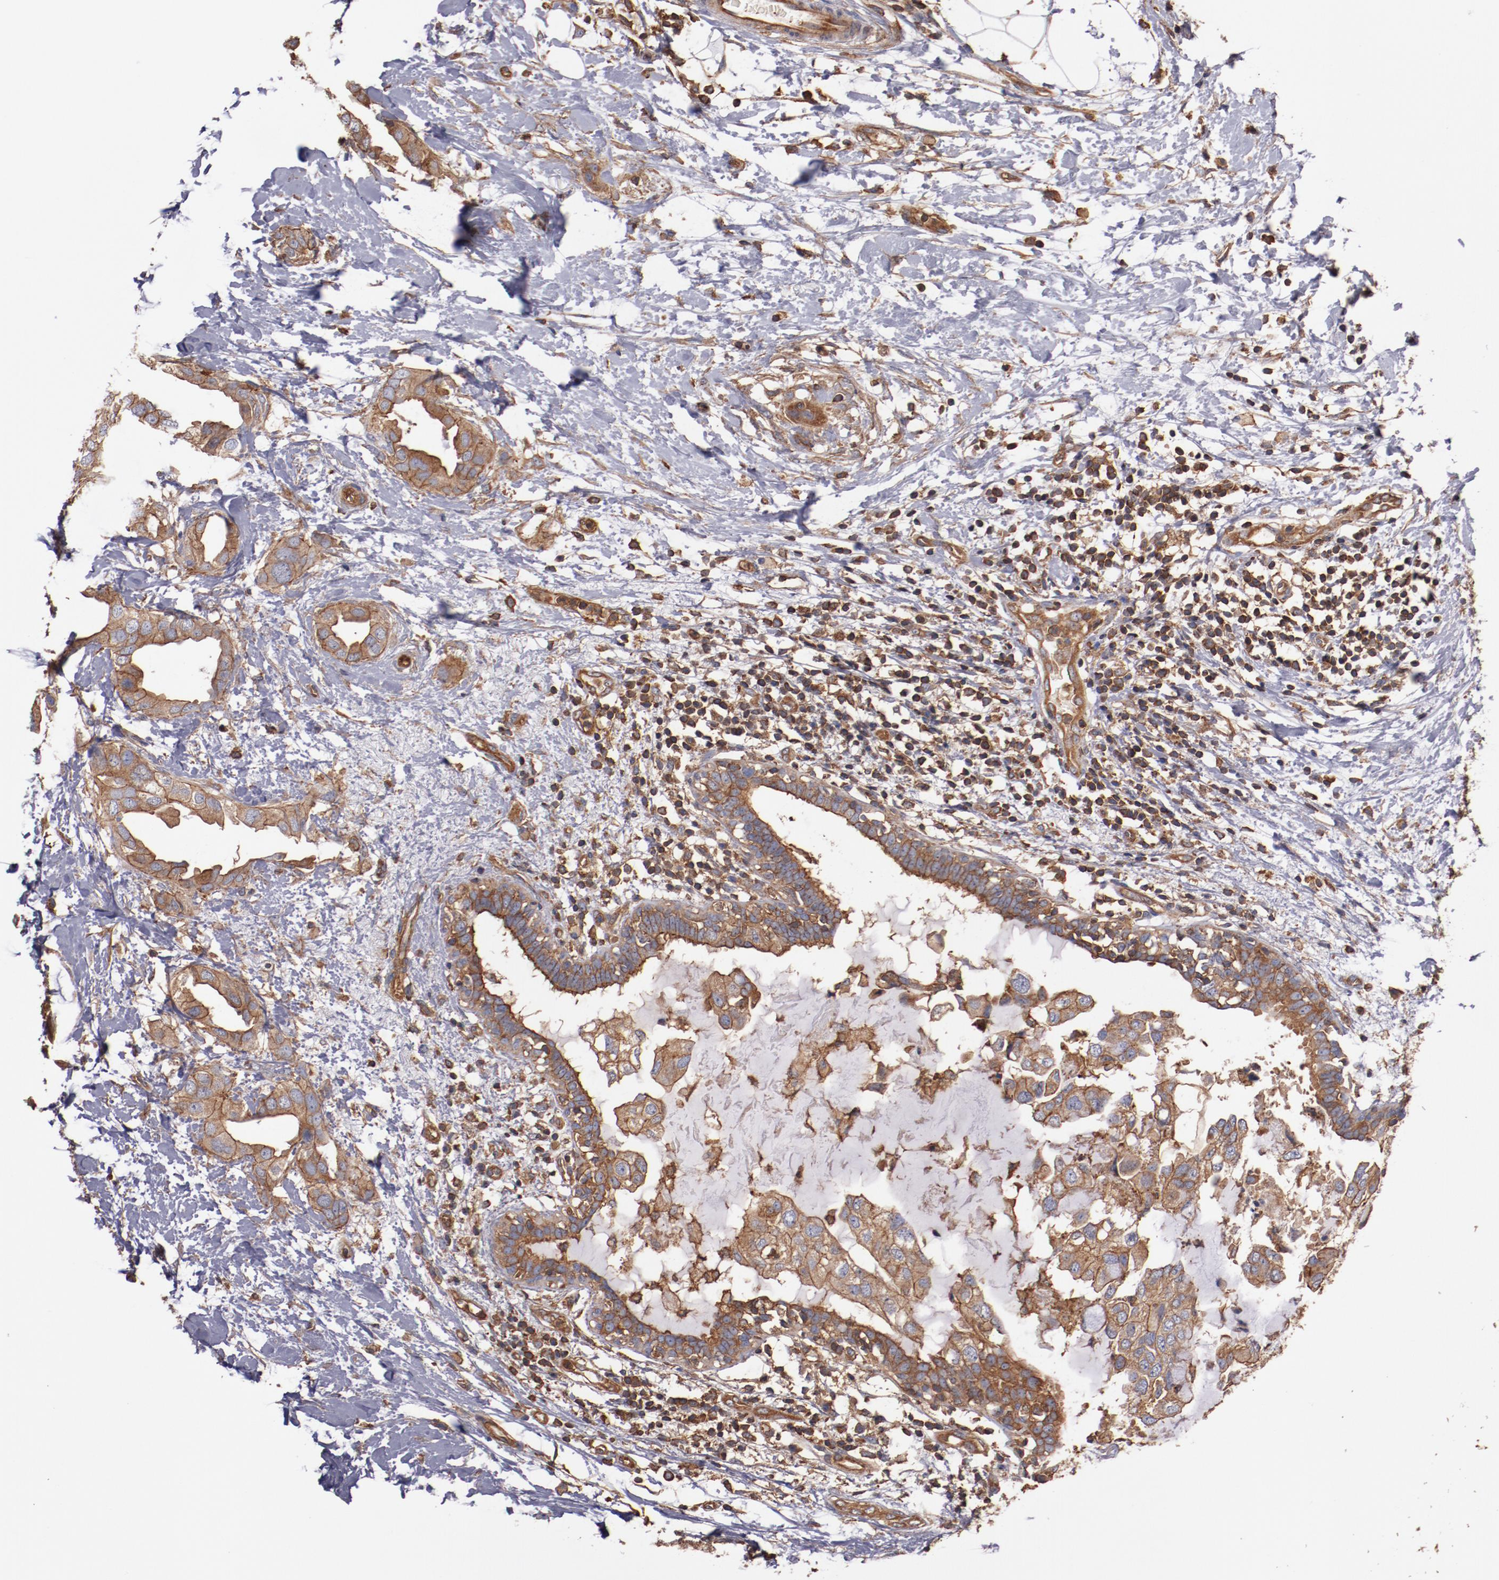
{"staining": {"intensity": "strong", "quantity": ">75%", "location": "cytoplasmic/membranous"}, "tissue": "breast cancer", "cell_type": "Tumor cells", "image_type": "cancer", "snomed": [{"axis": "morphology", "description": "Duct carcinoma"}, {"axis": "topography", "description": "Breast"}], "caption": "Invasive ductal carcinoma (breast) stained with DAB (3,3'-diaminobenzidine) immunohistochemistry (IHC) exhibits high levels of strong cytoplasmic/membranous positivity in approximately >75% of tumor cells.", "gene": "TMOD3", "patient": {"sex": "female", "age": 40}}